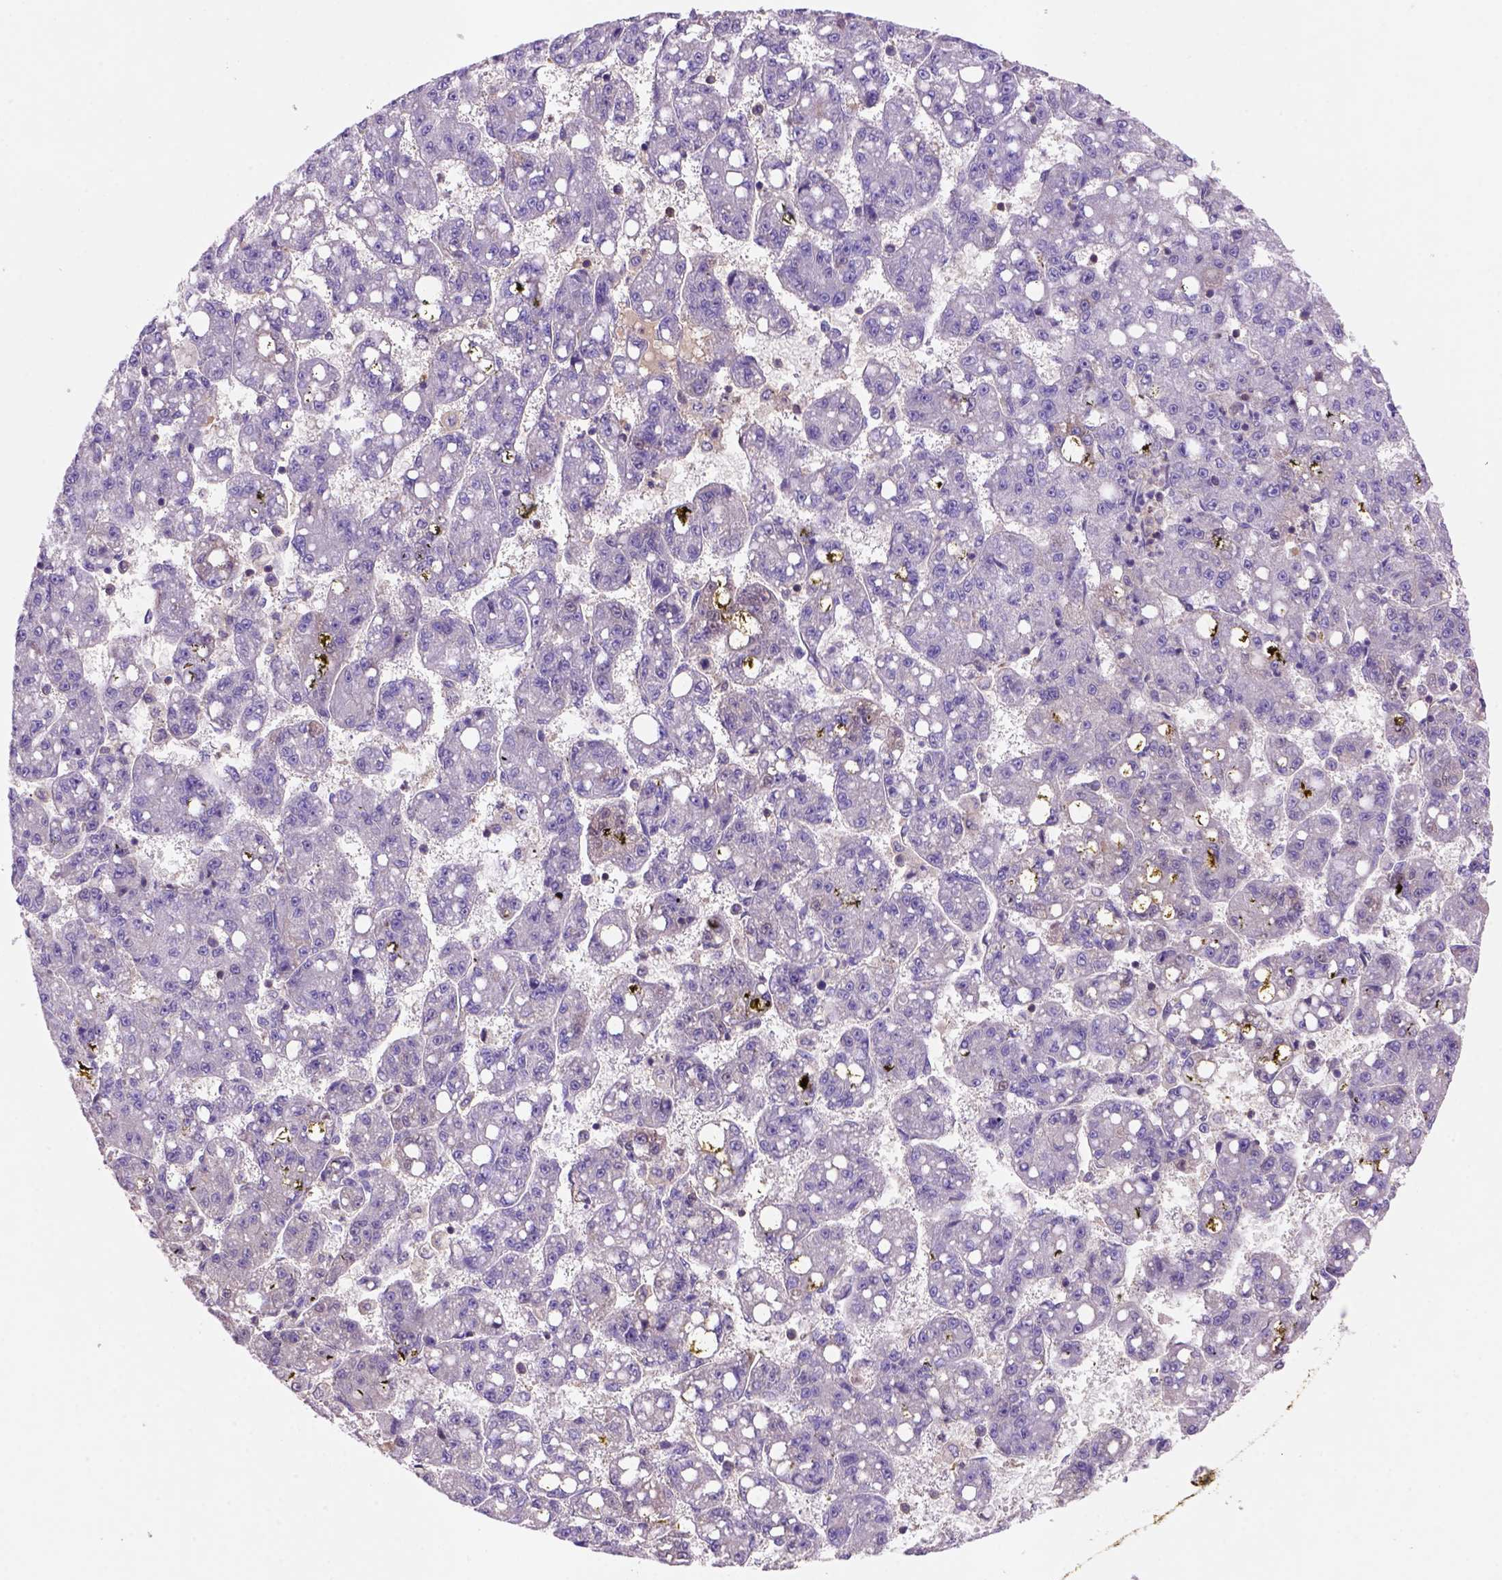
{"staining": {"intensity": "negative", "quantity": "none", "location": "none"}, "tissue": "liver cancer", "cell_type": "Tumor cells", "image_type": "cancer", "snomed": [{"axis": "morphology", "description": "Carcinoma, Hepatocellular, NOS"}, {"axis": "topography", "description": "Liver"}], "caption": "Photomicrograph shows no significant protein expression in tumor cells of liver cancer.", "gene": "INPP5D", "patient": {"sex": "female", "age": 65}}